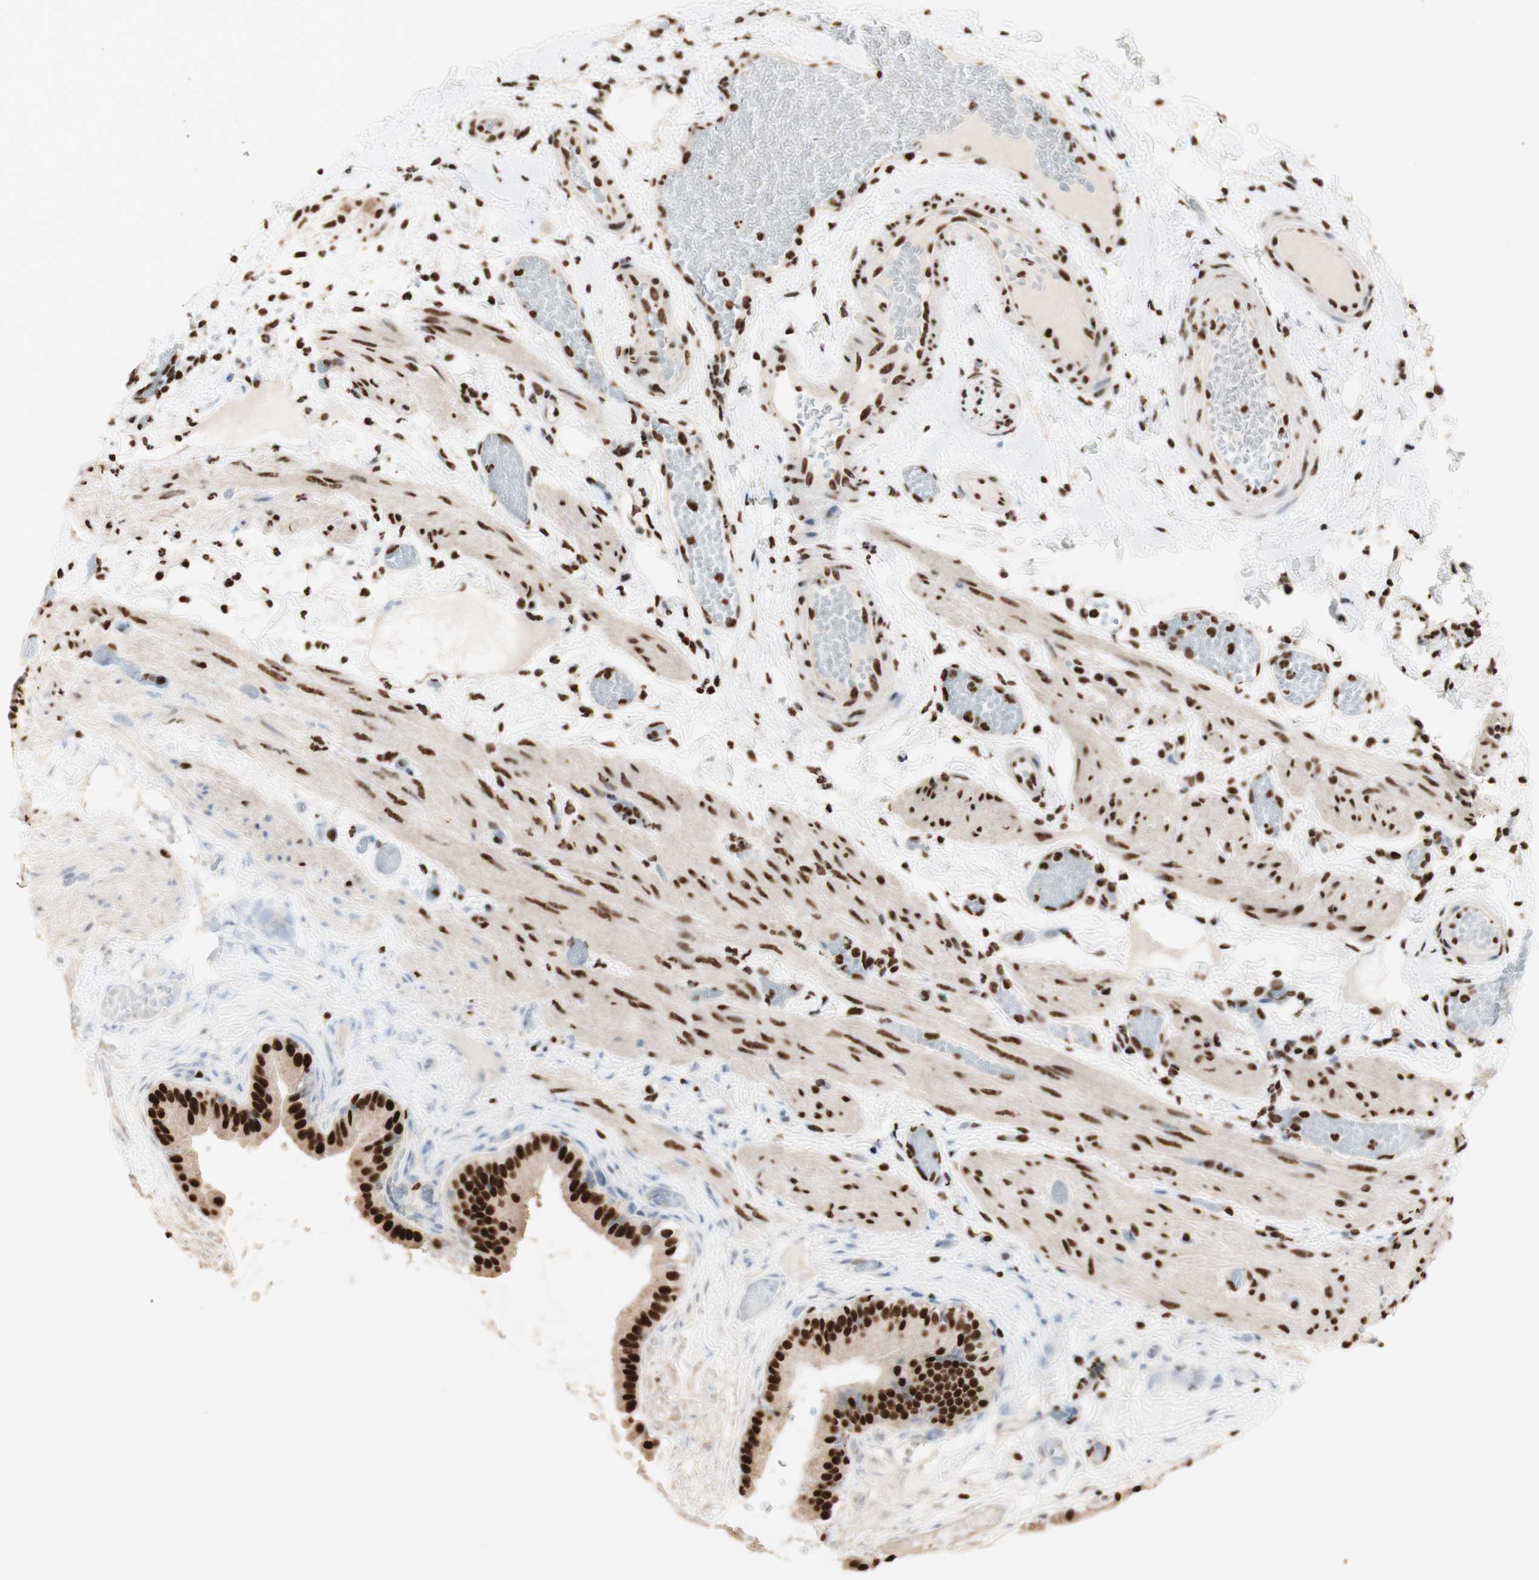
{"staining": {"intensity": "strong", "quantity": ">75%", "location": "nuclear"}, "tissue": "gallbladder", "cell_type": "Glandular cells", "image_type": "normal", "snomed": [{"axis": "morphology", "description": "Normal tissue, NOS"}, {"axis": "topography", "description": "Gallbladder"}], "caption": "High-magnification brightfield microscopy of unremarkable gallbladder stained with DAB (brown) and counterstained with hematoxylin (blue). glandular cells exhibit strong nuclear staining is seen in about>75% of cells.", "gene": "HNRNPA2B1", "patient": {"sex": "female", "age": 26}}